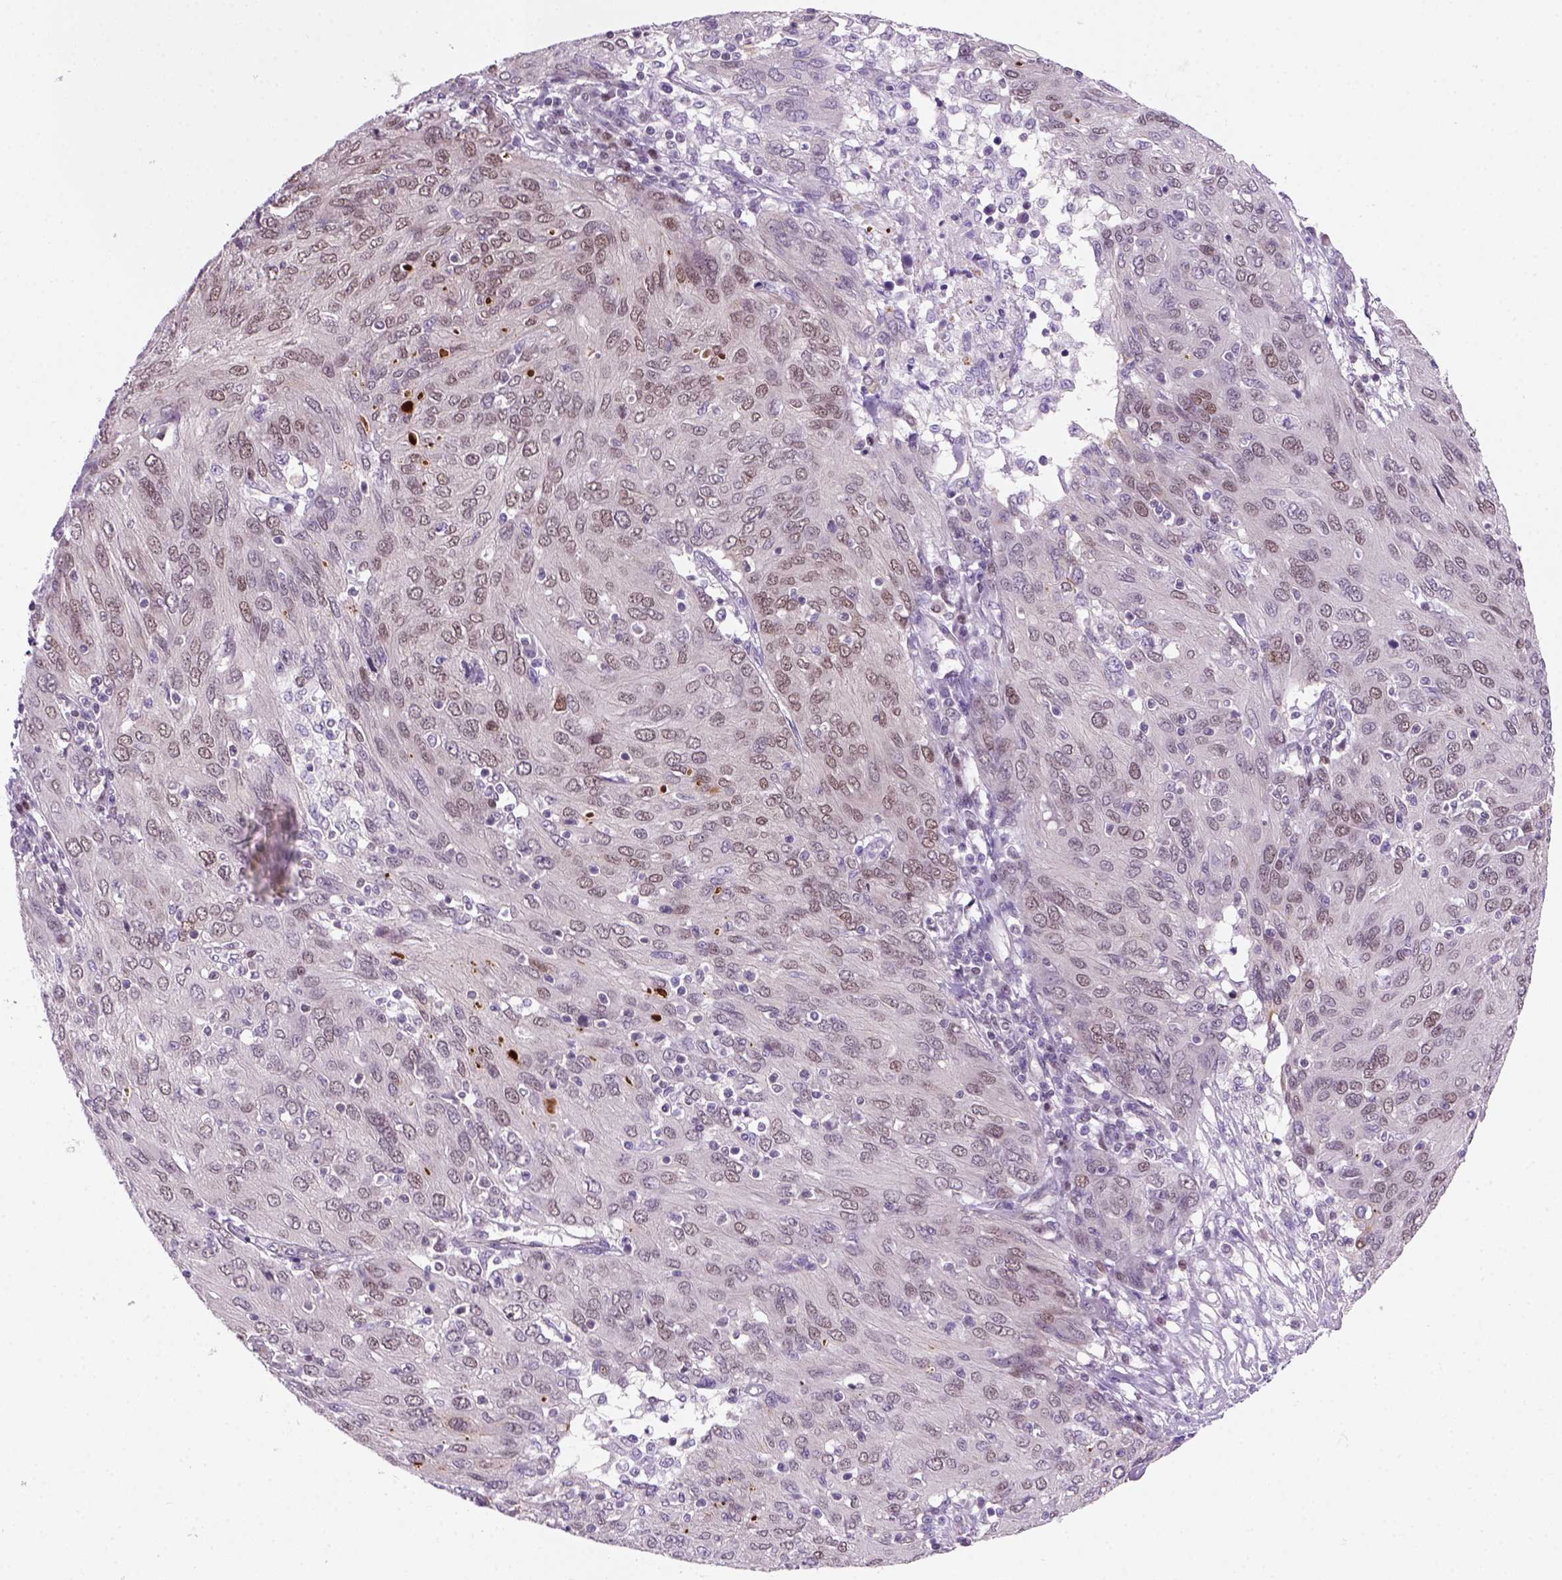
{"staining": {"intensity": "weak", "quantity": "25%-75%", "location": "nuclear"}, "tissue": "ovarian cancer", "cell_type": "Tumor cells", "image_type": "cancer", "snomed": [{"axis": "morphology", "description": "Carcinoma, endometroid"}, {"axis": "topography", "description": "Ovary"}], "caption": "Immunohistochemistry (IHC) of endometroid carcinoma (ovarian) demonstrates low levels of weak nuclear staining in about 25%-75% of tumor cells.", "gene": "MGMT", "patient": {"sex": "female", "age": 50}}